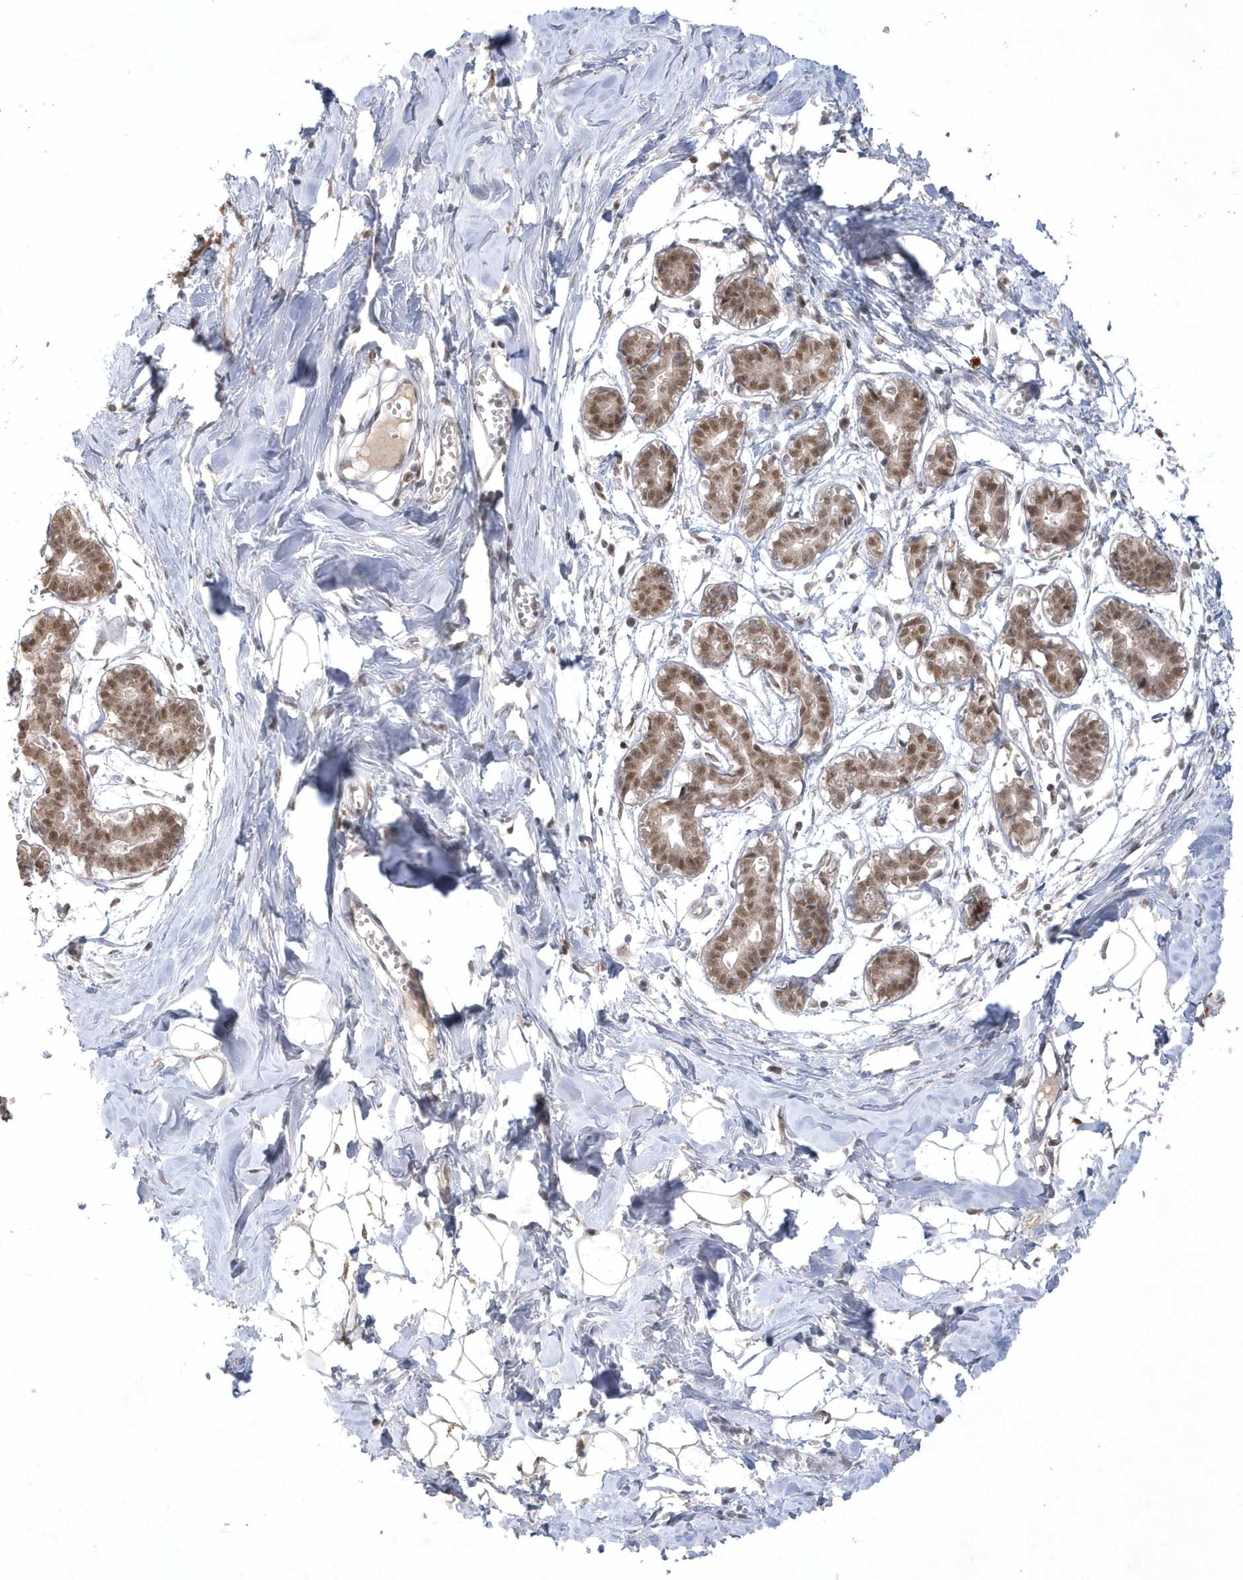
{"staining": {"intensity": "weak", "quantity": "<25%", "location": "cytoplasmic/membranous,nuclear"}, "tissue": "breast", "cell_type": "Adipocytes", "image_type": "normal", "snomed": [{"axis": "morphology", "description": "Normal tissue, NOS"}, {"axis": "topography", "description": "Breast"}], "caption": "An IHC histopathology image of benign breast is shown. There is no staining in adipocytes of breast. Brightfield microscopy of immunohistochemistry stained with DAB (brown) and hematoxylin (blue), captured at high magnification.", "gene": "CPSF3", "patient": {"sex": "female", "age": 27}}